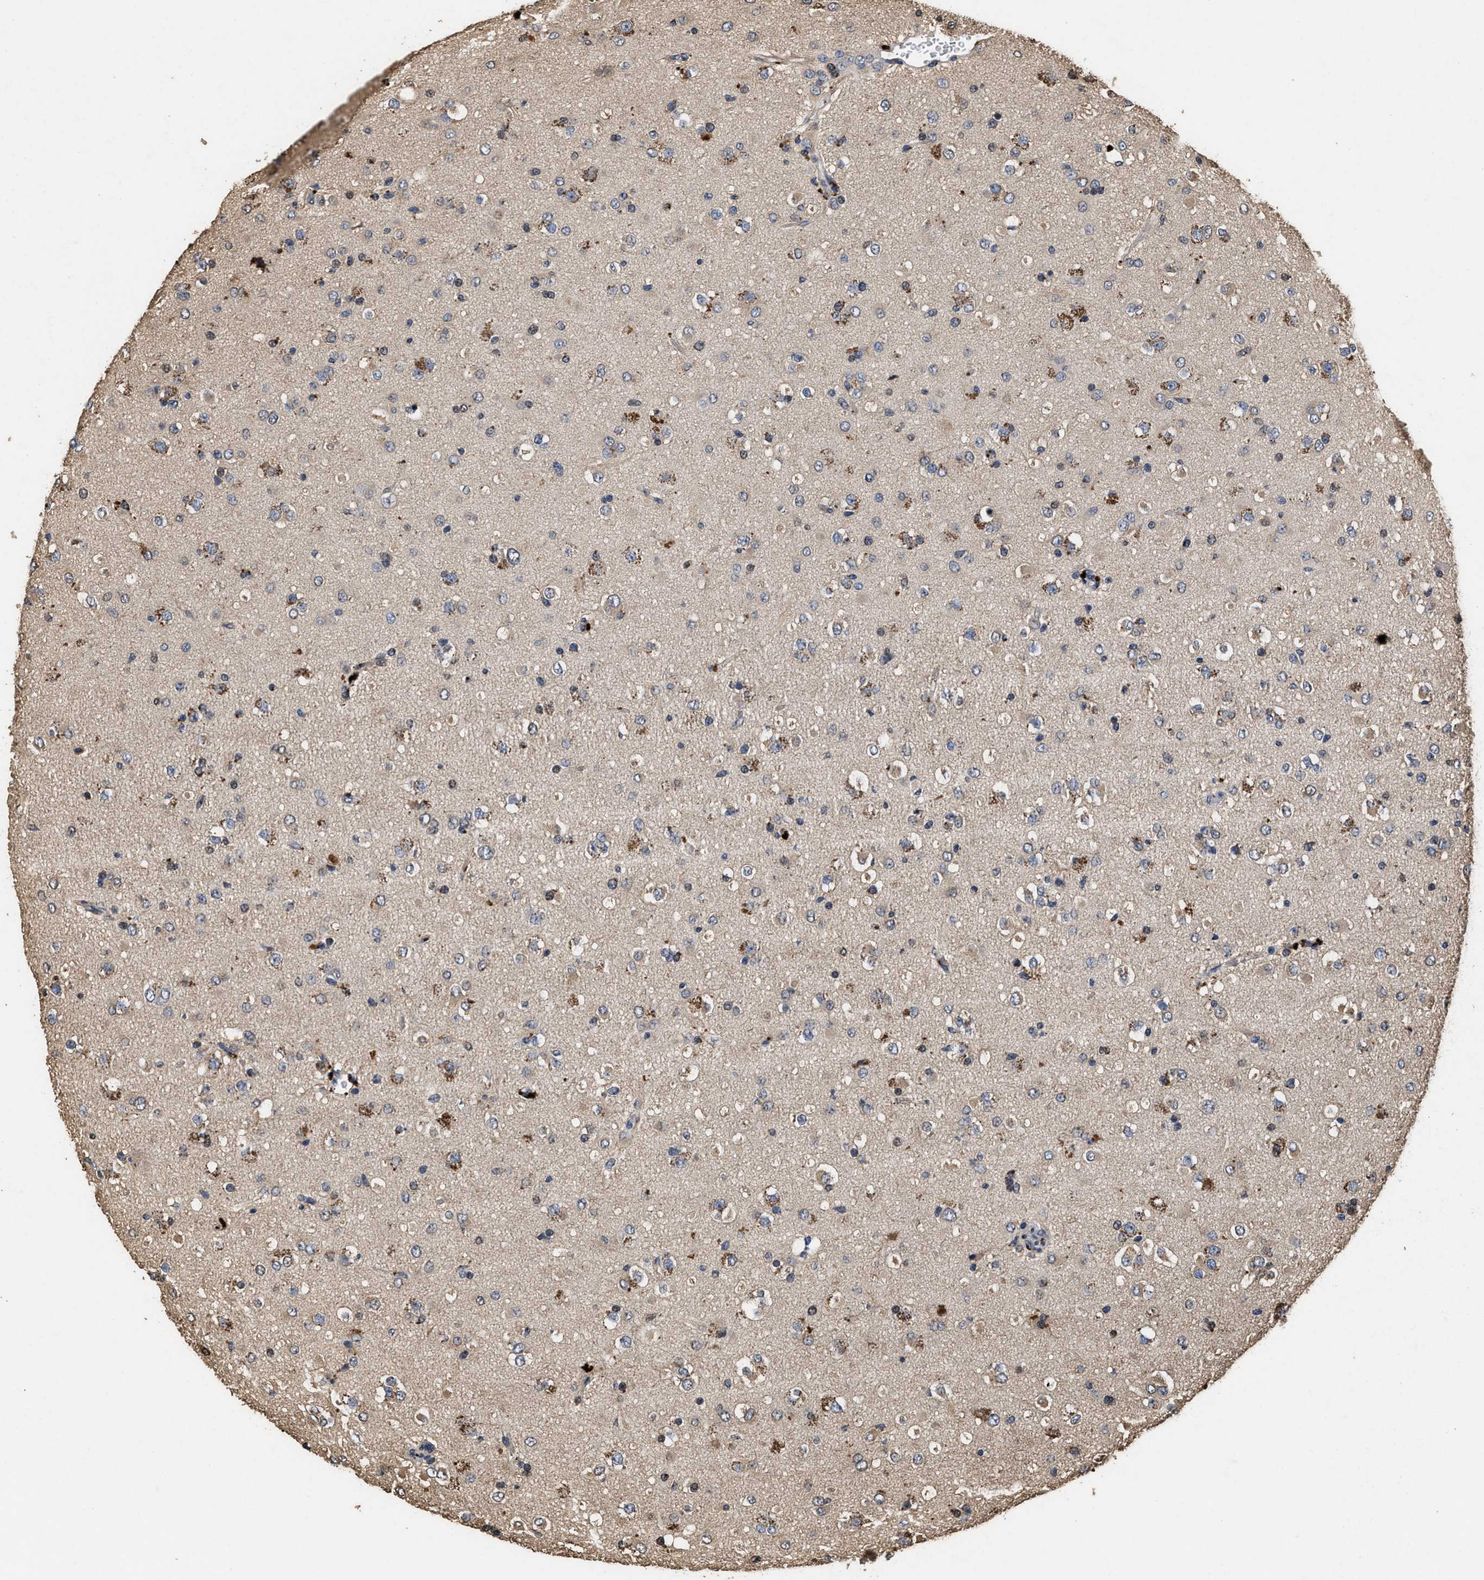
{"staining": {"intensity": "moderate", "quantity": "25%-75%", "location": "cytoplasmic/membranous"}, "tissue": "glioma", "cell_type": "Tumor cells", "image_type": "cancer", "snomed": [{"axis": "morphology", "description": "Glioma, malignant, Low grade"}, {"axis": "topography", "description": "Brain"}], "caption": "Glioma was stained to show a protein in brown. There is medium levels of moderate cytoplasmic/membranous positivity in about 25%-75% of tumor cells.", "gene": "TPST2", "patient": {"sex": "male", "age": 65}}